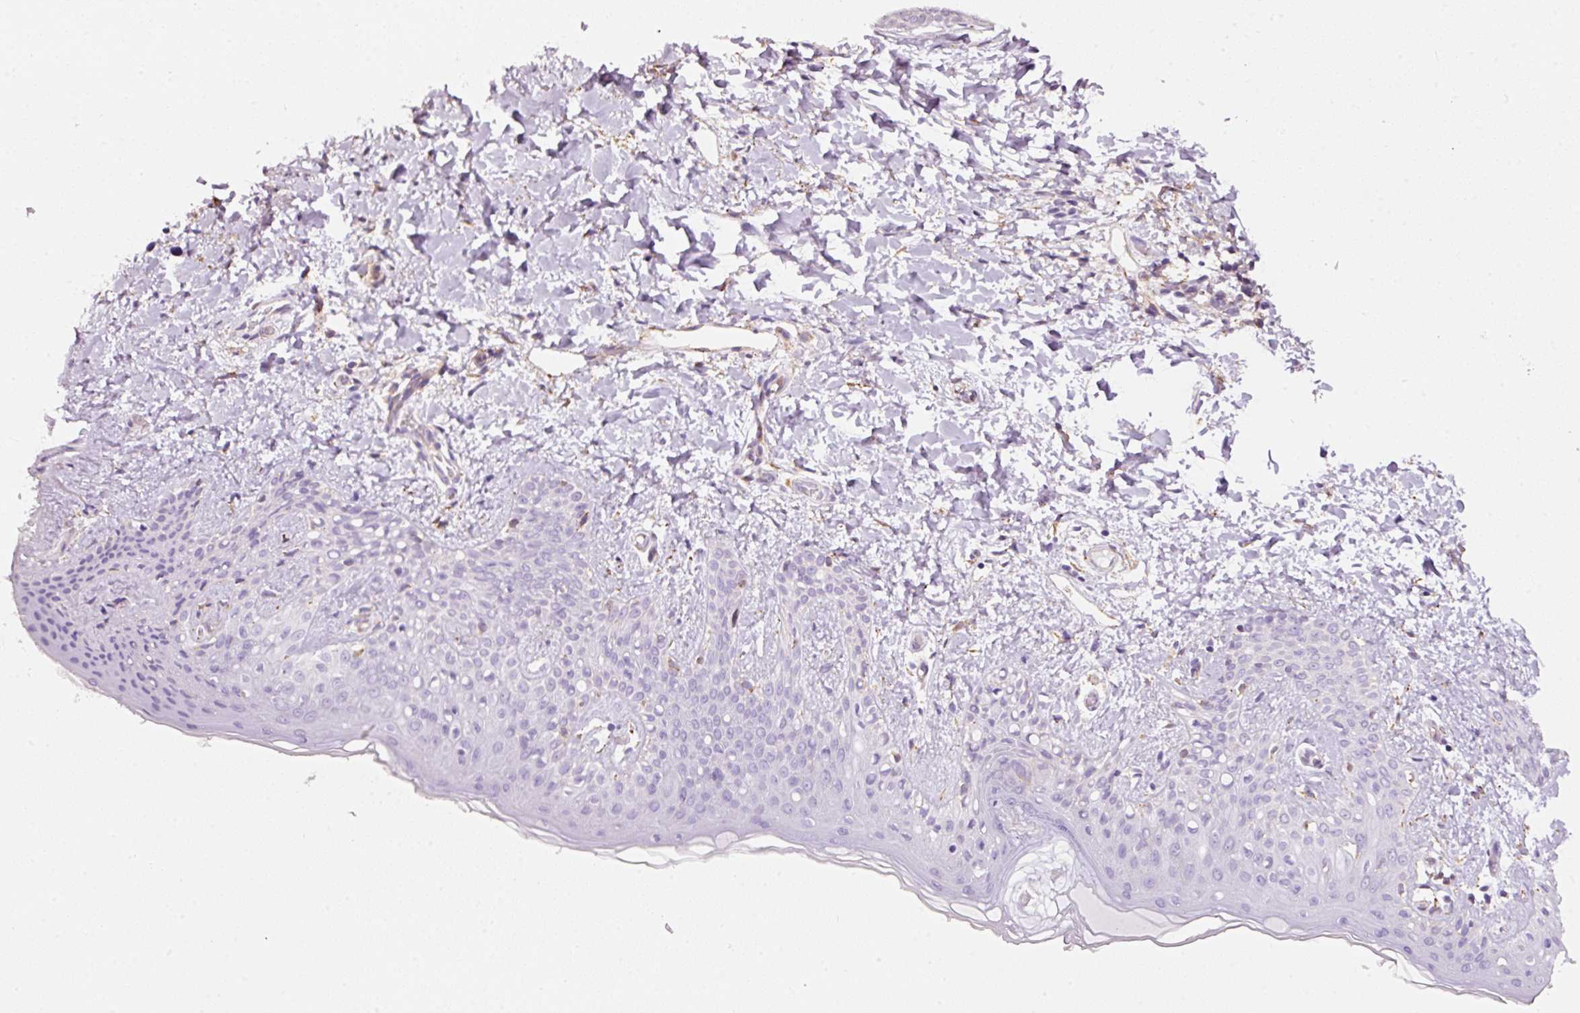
{"staining": {"intensity": "negative", "quantity": "none", "location": "none"}, "tissue": "skin", "cell_type": "Fibroblasts", "image_type": "normal", "snomed": [{"axis": "morphology", "description": "Normal tissue, NOS"}, {"axis": "topography", "description": "Skin"}], "caption": "Fibroblasts are negative for brown protein staining in benign skin.", "gene": "GCG", "patient": {"sex": "male", "age": 16}}